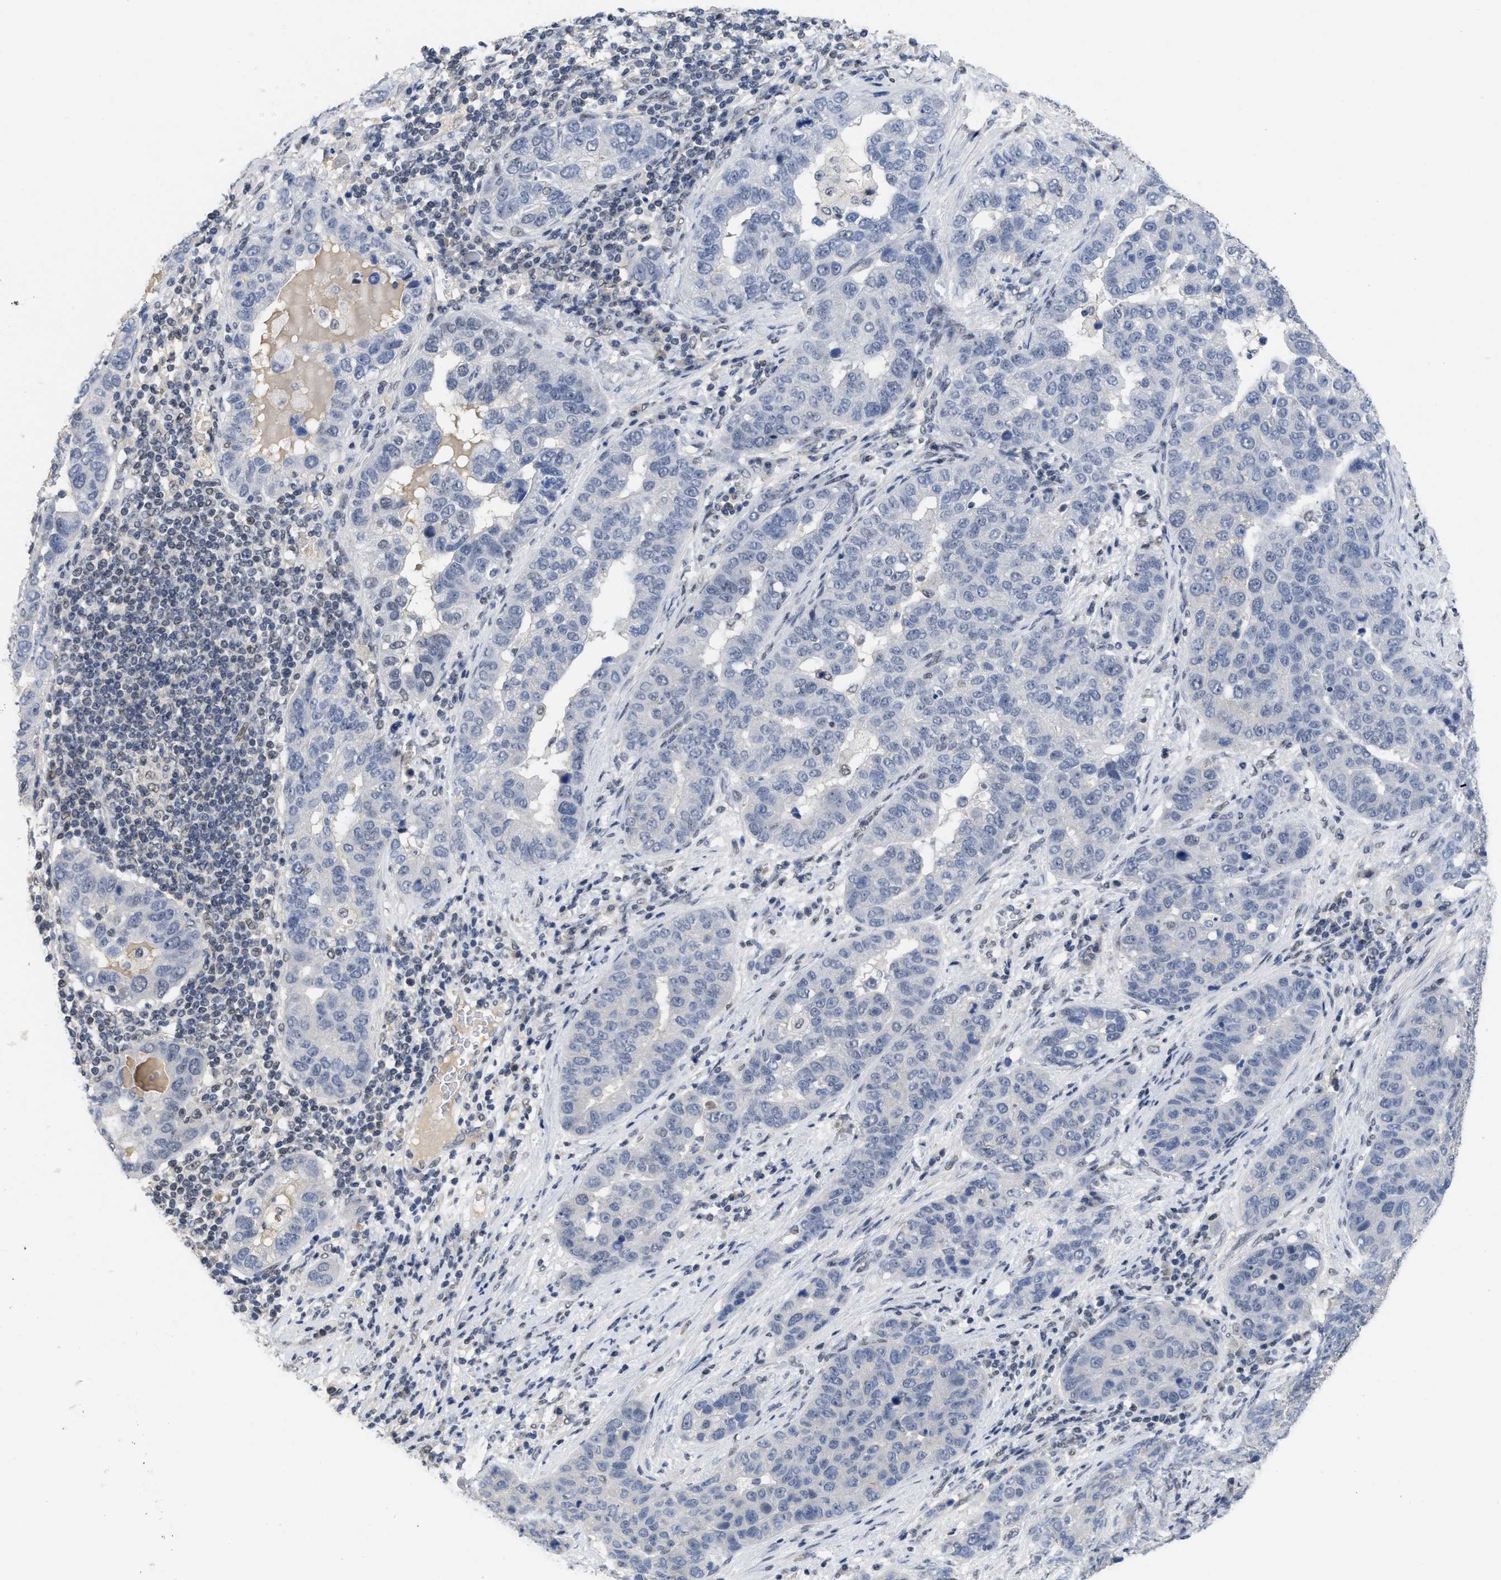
{"staining": {"intensity": "negative", "quantity": "none", "location": "none"}, "tissue": "pancreatic cancer", "cell_type": "Tumor cells", "image_type": "cancer", "snomed": [{"axis": "morphology", "description": "Adenocarcinoma, NOS"}, {"axis": "topography", "description": "Pancreas"}], "caption": "A high-resolution micrograph shows immunohistochemistry staining of adenocarcinoma (pancreatic), which reveals no significant positivity in tumor cells. (DAB (3,3'-diaminobenzidine) immunohistochemistry visualized using brightfield microscopy, high magnification).", "gene": "GGNBP2", "patient": {"sex": "female", "age": 61}}